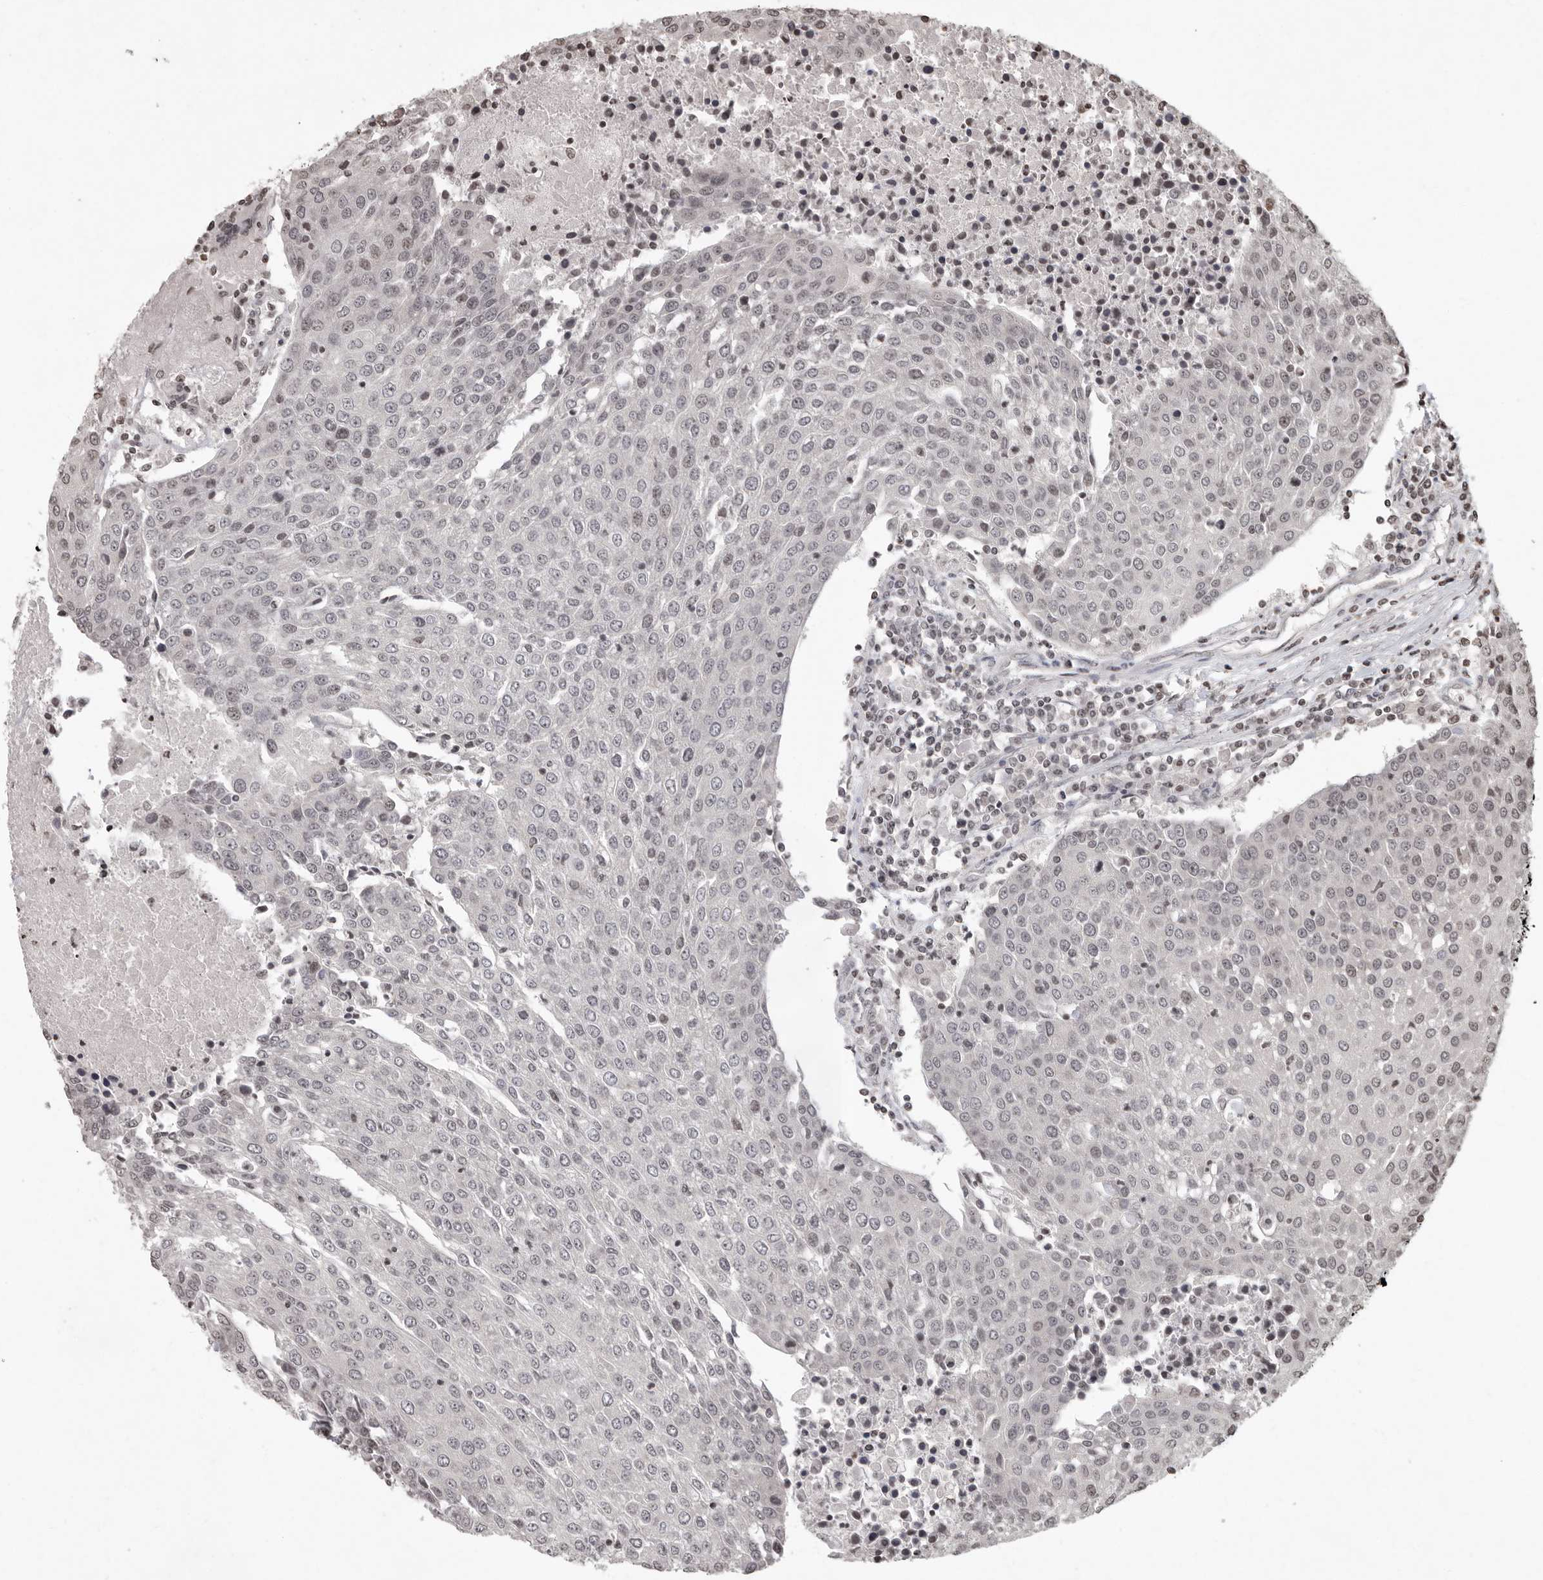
{"staining": {"intensity": "negative", "quantity": "none", "location": "none"}, "tissue": "urothelial cancer", "cell_type": "Tumor cells", "image_type": "cancer", "snomed": [{"axis": "morphology", "description": "Urothelial carcinoma, High grade"}, {"axis": "topography", "description": "Urinary bladder"}], "caption": "Immunohistochemistry image of neoplastic tissue: urothelial cancer stained with DAB reveals no significant protein staining in tumor cells. (DAB immunohistochemistry (IHC), high magnification).", "gene": "WDR45", "patient": {"sex": "female", "age": 85}}